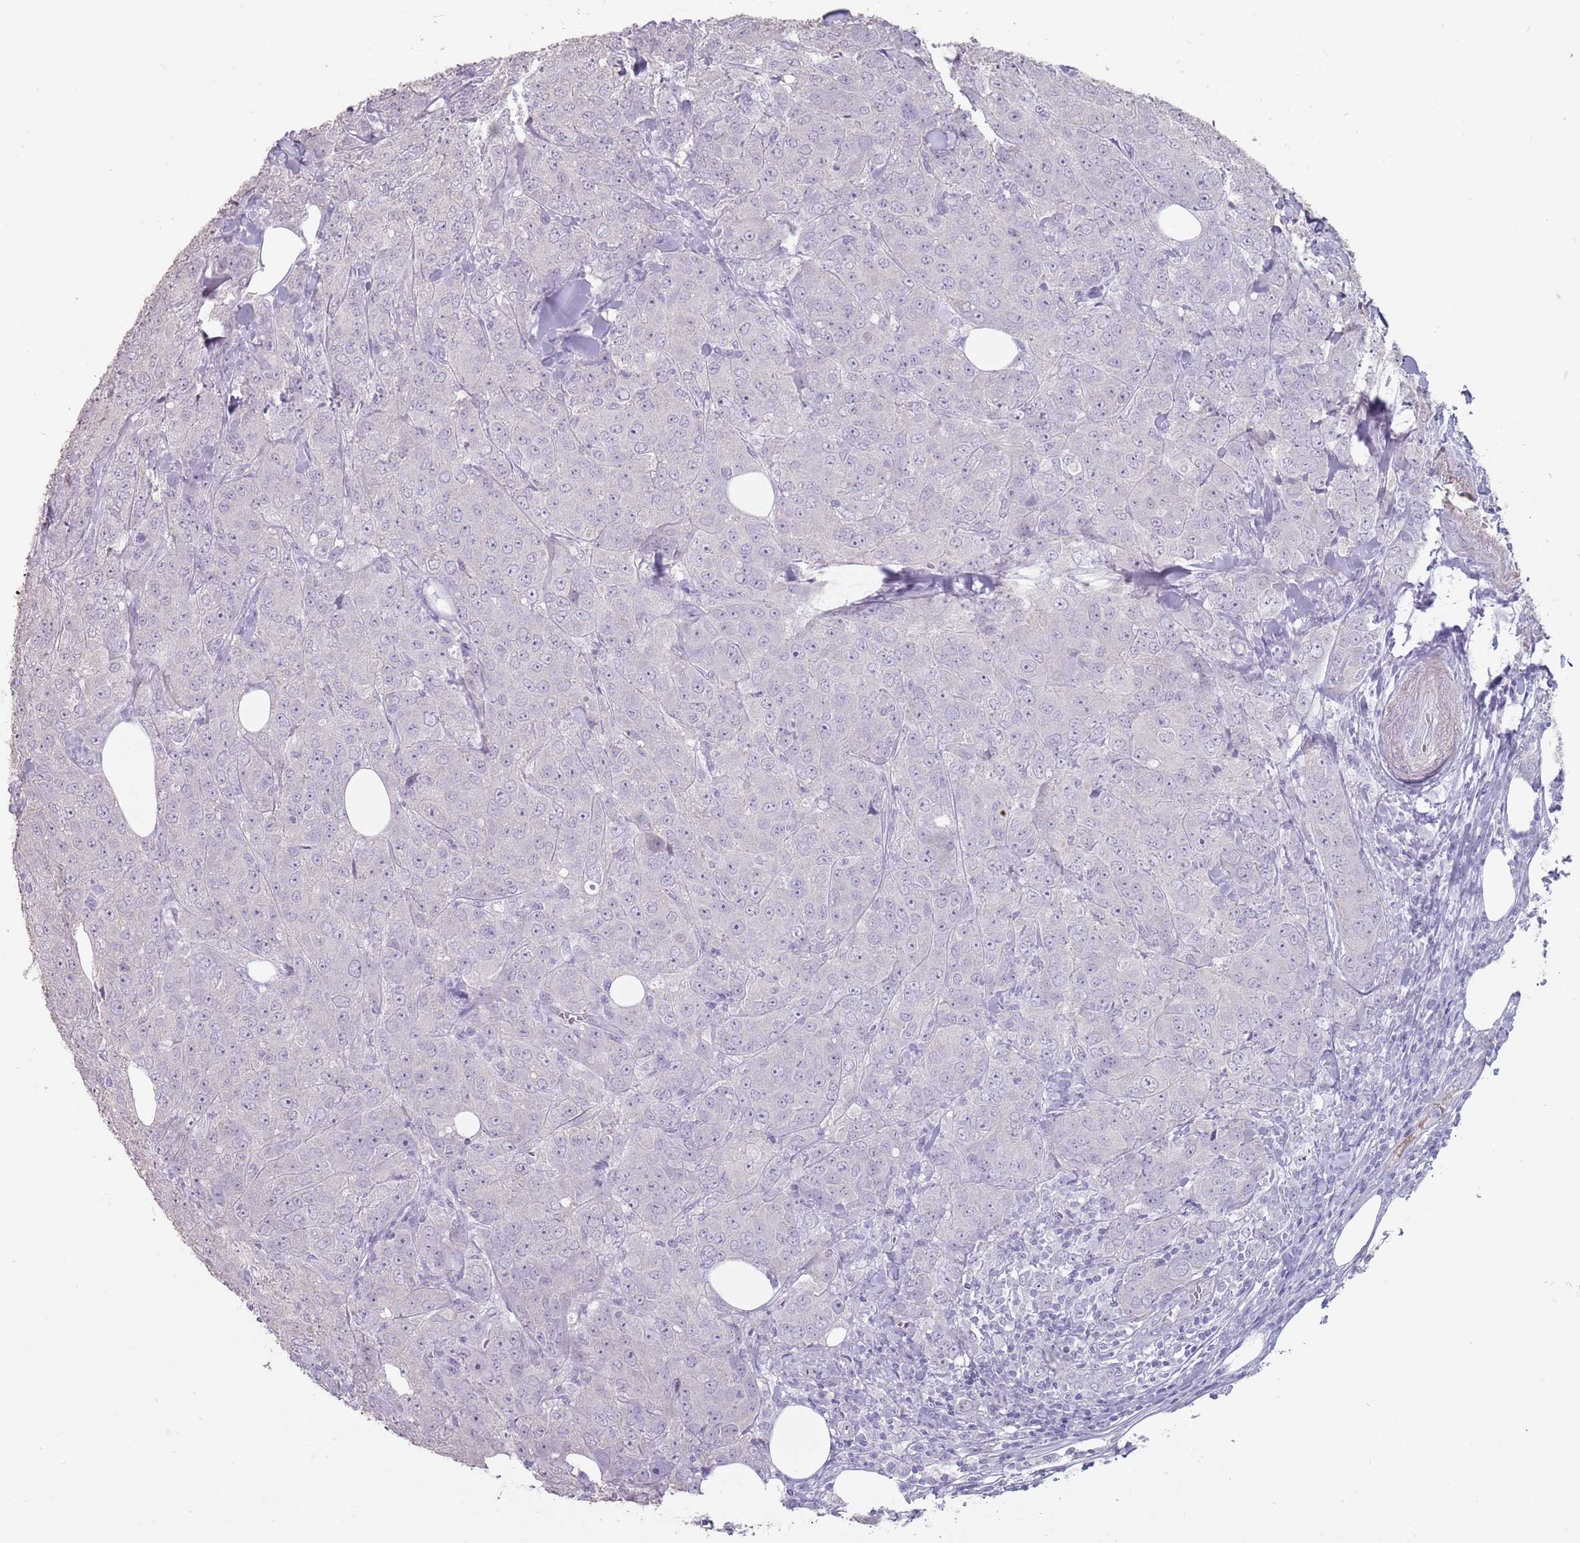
{"staining": {"intensity": "negative", "quantity": "none", "location": "none"}, "tissue": "breast cancer", "cell_type": "Tumor cells", "image_type": "cancer", "snomed": [{"axis": "morphology", "description": "Duct carcinoma"}, {"axis": "topography", "description": "Breast"}], "caption": "Immunohistochemical staining of human breast infiltrating ductal carcinoma shows no significant staining in tumor cells.", "gene": "STYK1", "patient": {"sex": "female", "age": 43}}